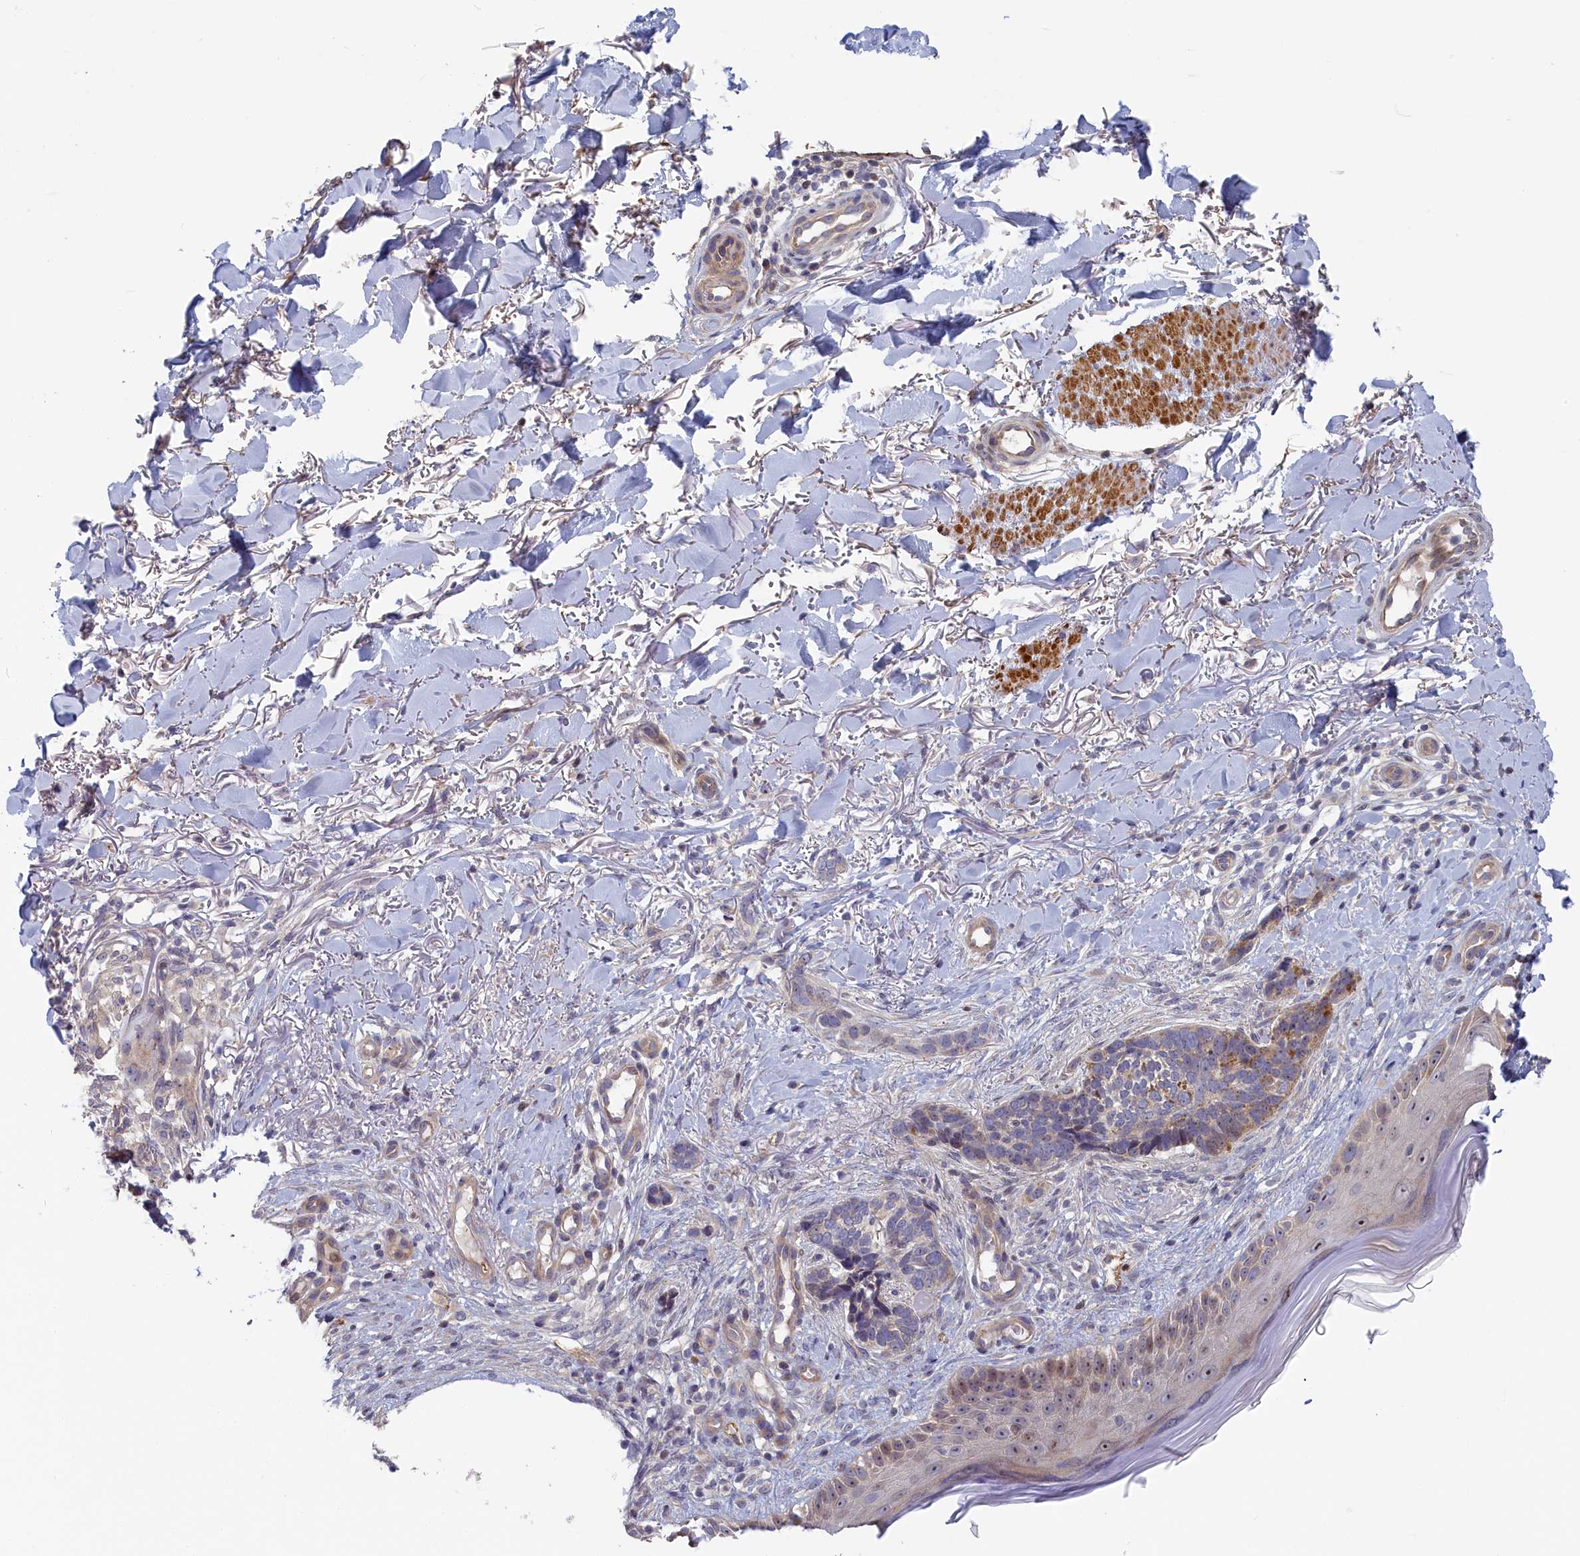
{"staining": {"intensity": "moderate", "quantity": "<25%", "location": "cytoplasmic/membranous"}, "tissue": "skin cancer", "cell_type": "Tumor cells", "image_type": "cancer", "snomed": [{"axis": "morphology", "description": "Normal tissue, NOS"}, {"axis": "morphology", "description": "Basal cell carcinoma"}, {"axis": "topography", "description": "Skin"}], "caption": "Skin cancer (basal cell carcinoma) stained with immunohistochemistry exhibits moderate cytoplasmic/membranous staining in about <25% of tumor cells.", "gene": "INTS4", "patient": {"sex": "female", "age": 67}}